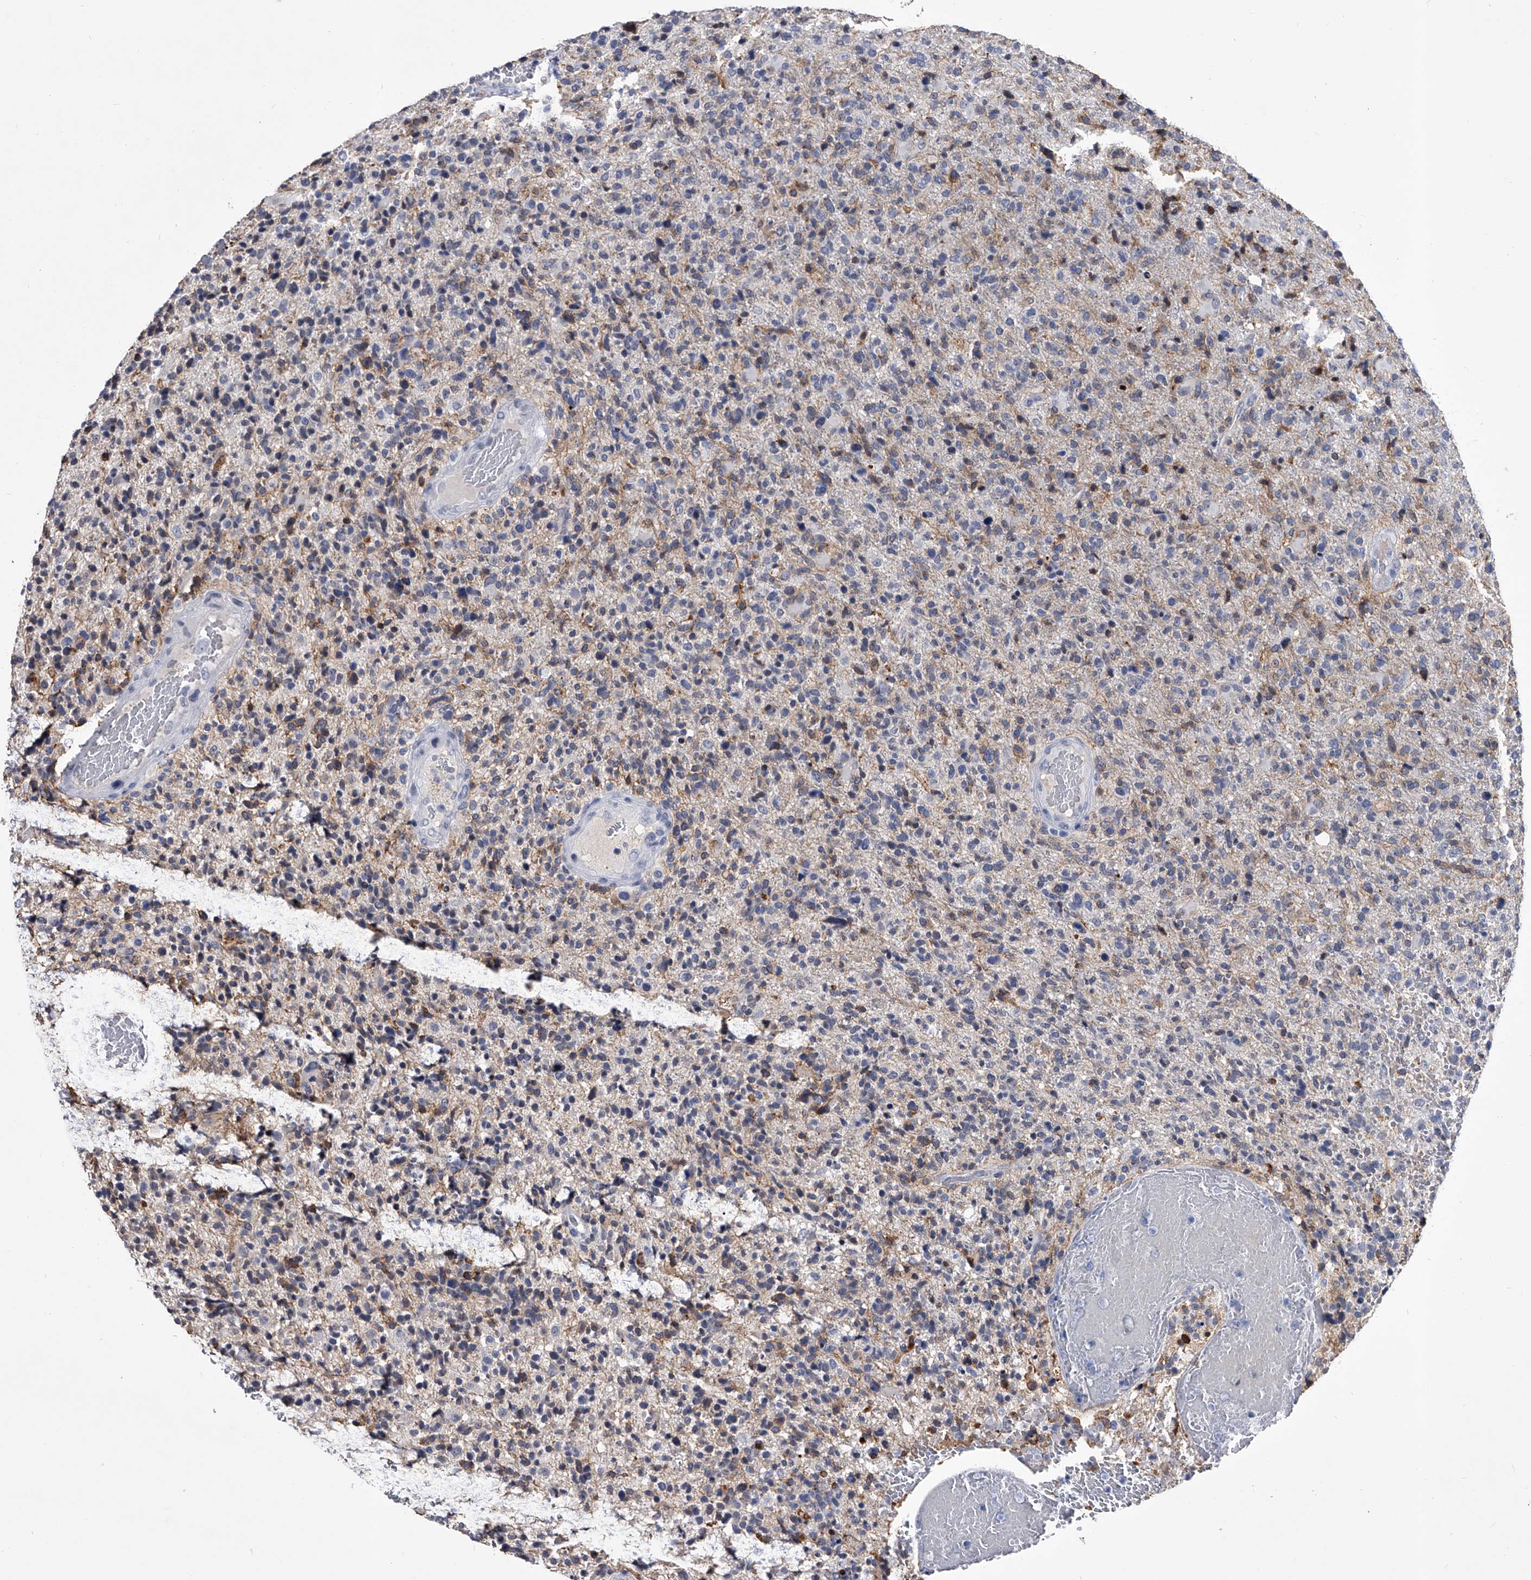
{"staining": {"intensity": "negative", "quantity": "none", "location": "none"}, "tissue": "glioma", "cell_type": "Tumor cells", "image_type": "cancer", "snomed": [{"axis": "morphology", "description": "Glioma, malignant, High grade"}, {"axis": "topography", "description": "Brain"}], "caption": "This is an IHC photomicrograph of malignant glioma (high-grade). There is no staining in tumor cells.", "gene": "CRISP2", "patient": {"sex": "male", "age": 72}}